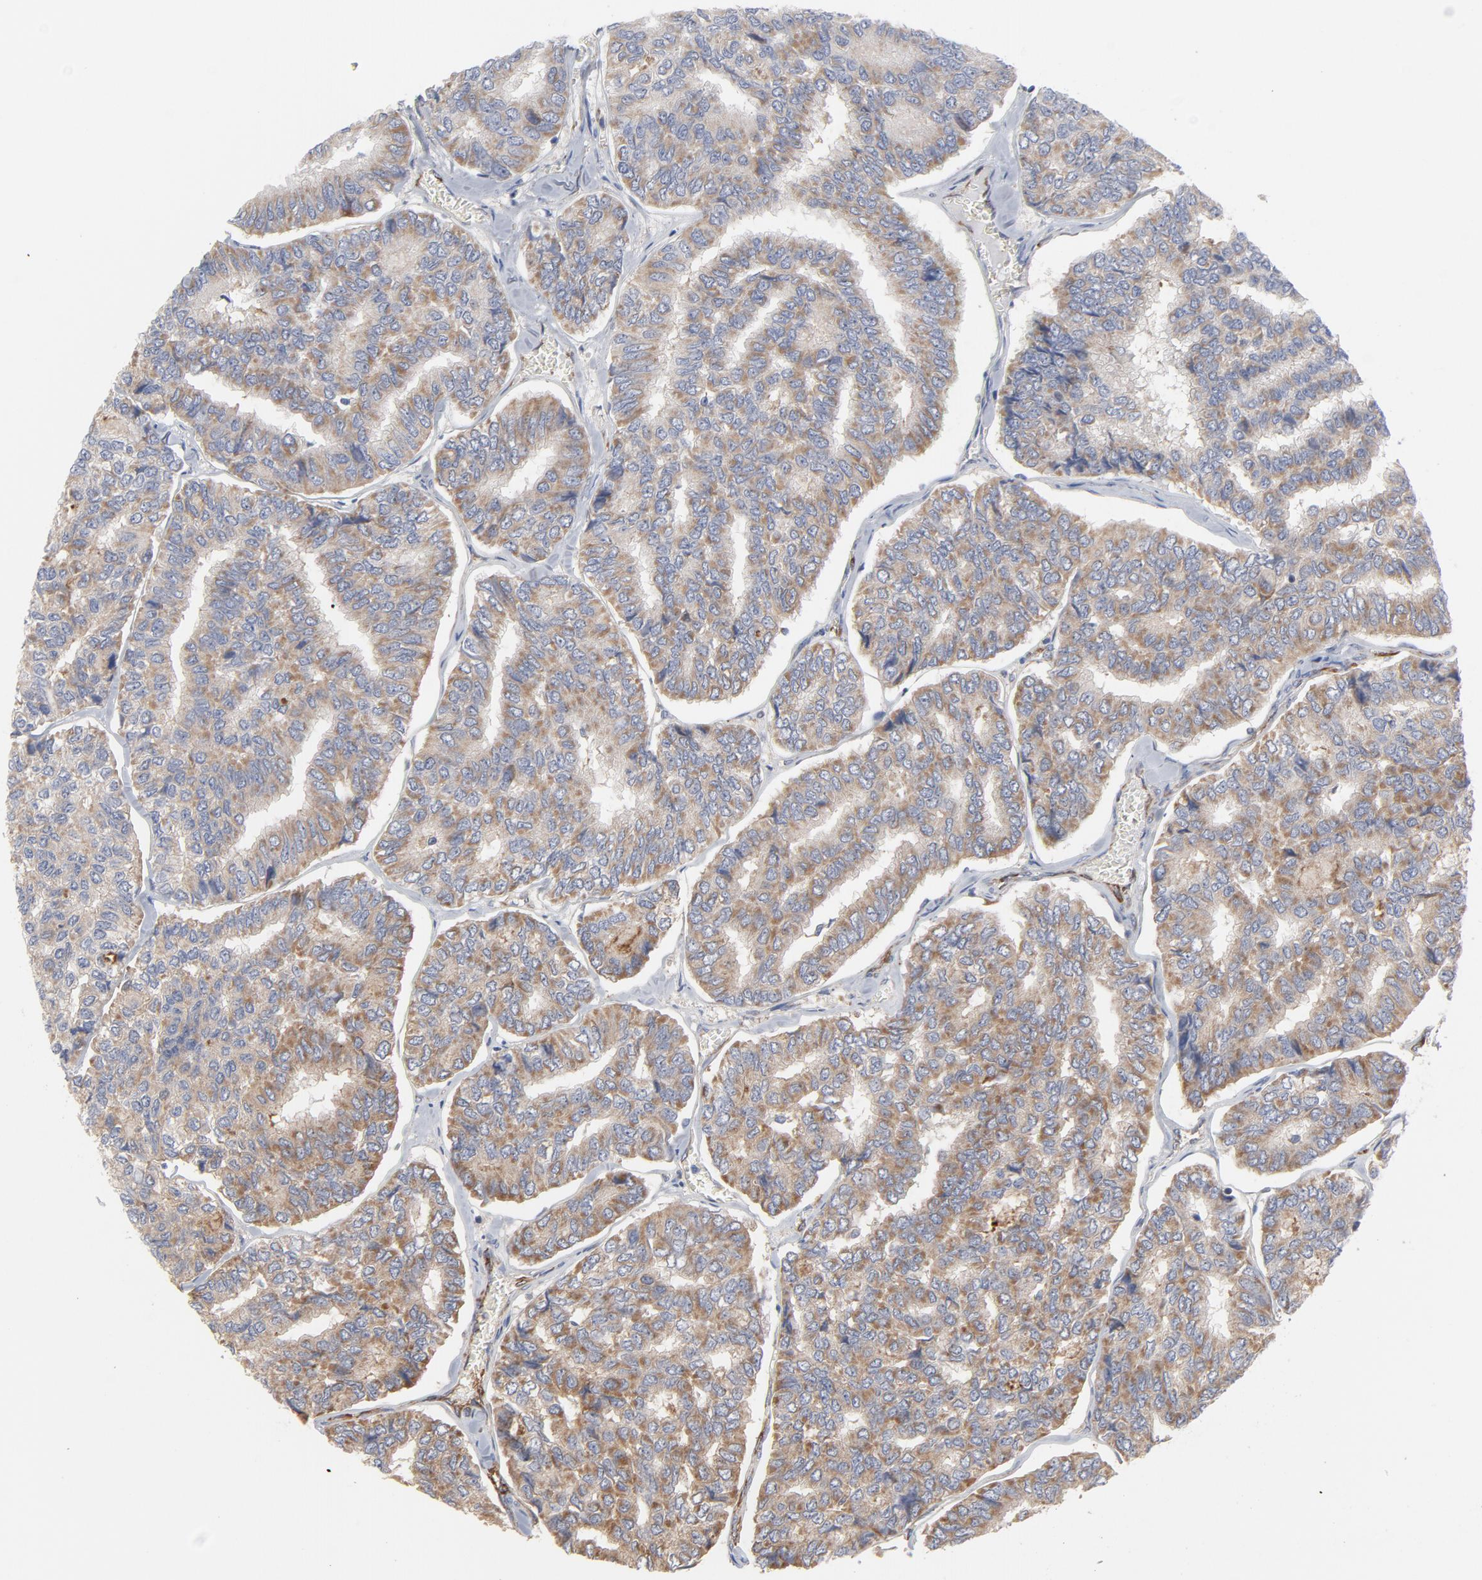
{"staining": {"intensity": "weak", "quantity": ">75%", "location": "cytoplasmic/membranous"}, "tissue": "thyroid cancer", "cell_type": "Tumor cells", "image_type": "cancer", "snomed": [{"axis": "morphology", "description": "Papillary adenocarcinoma, NOS"}, {"axis": "topography", "description": "Thyroid gland"}], "caption": "A histopathology image showing weak cytoplasmic/membranous expression in approximately >75% of tumor cells in thyroid cancer, as visualized by brown immunohistochemical staining.", "gene": "OXA1L", "patient": {"sex": "female", "age": 35}}